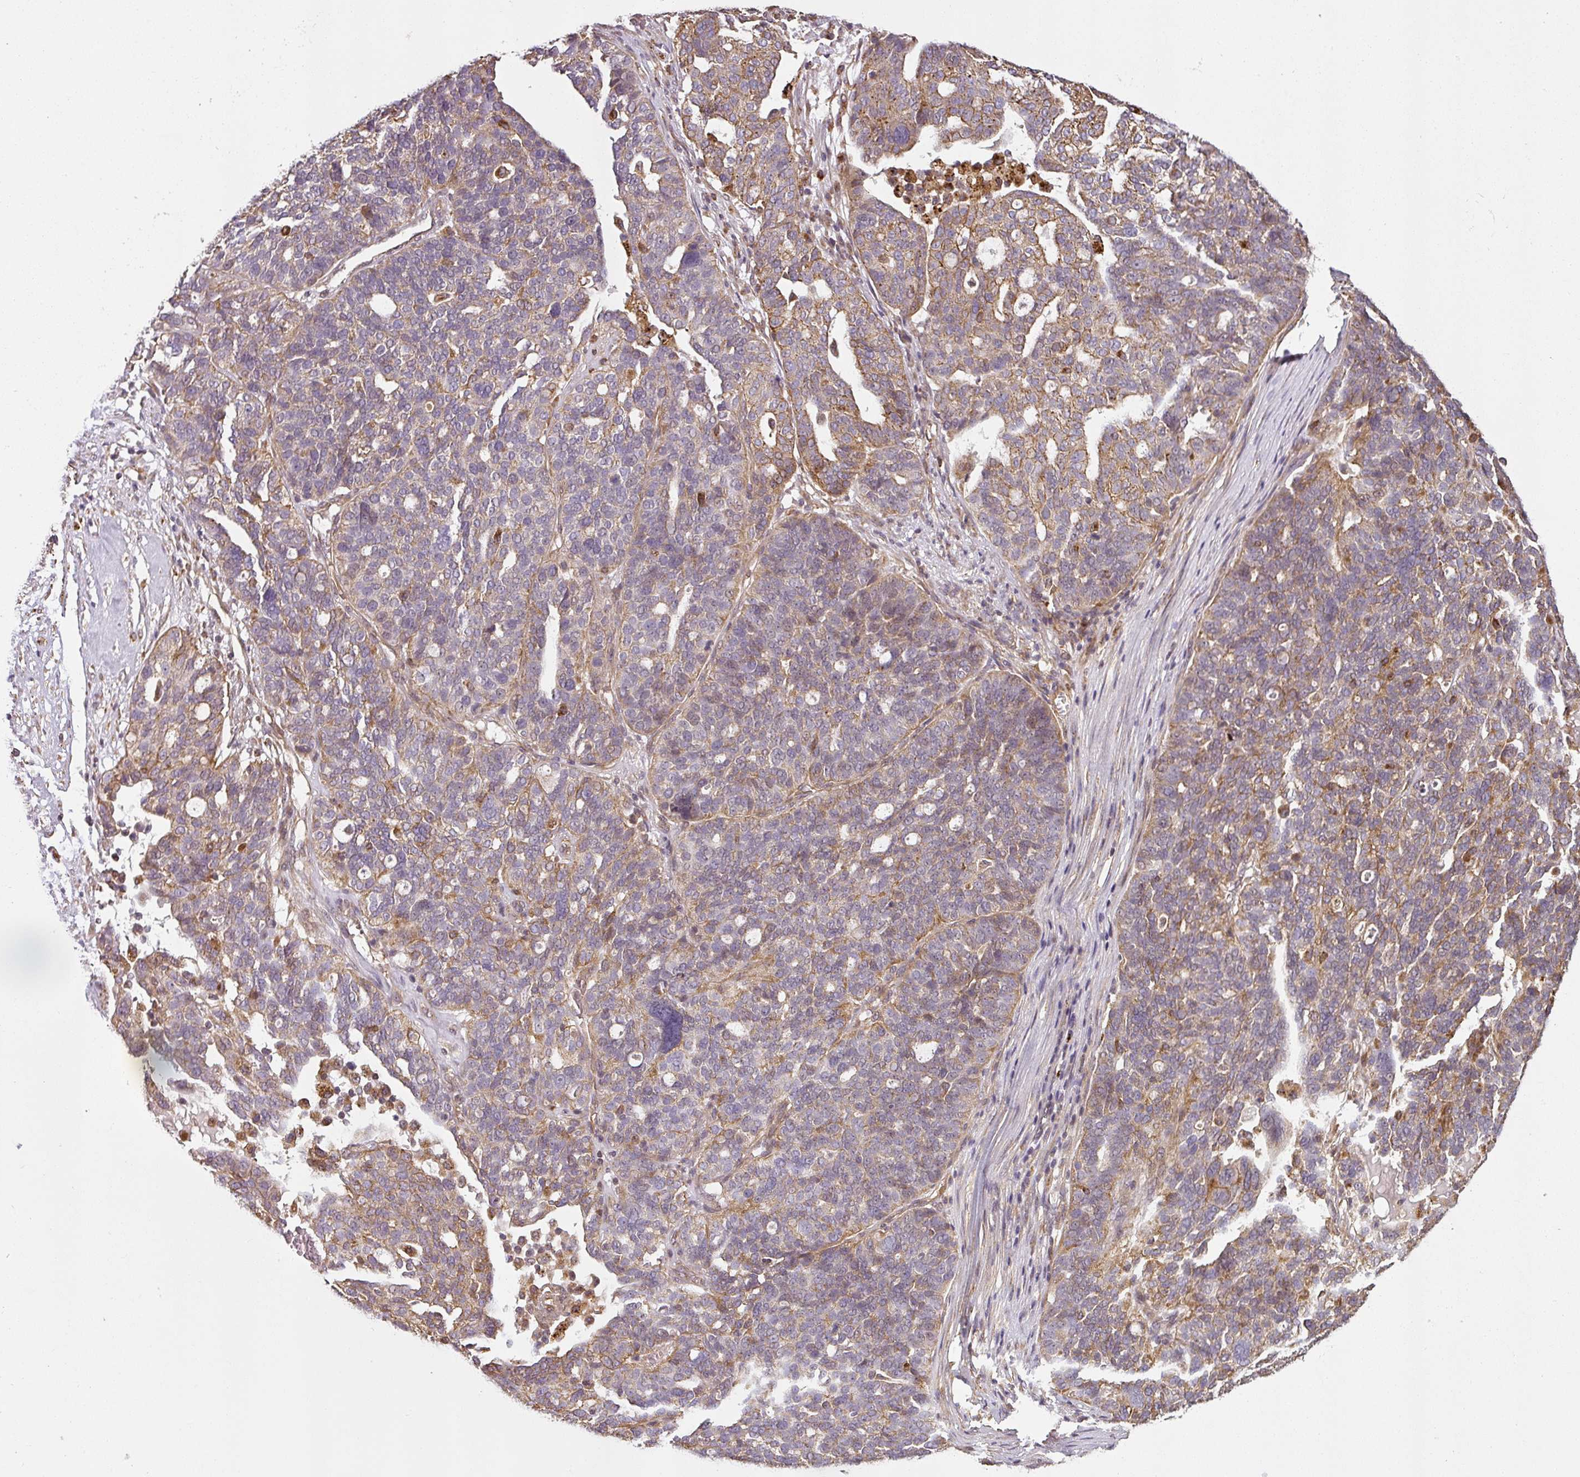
{"staining": {"intensity": "weak", "quantity": "<25%", "location": "cytoplasmic/membranous"}, "tissue": "ovarian cancer", "cell_type": "Tumor cells", "image_type": "cancer", "snomed": [{"axis": "morphology", "description": "Cystadenocarcinoma, serous, NOS"}, {"axis": "topography", "description": "Ovary"}], "caption": "A photomicrograph of human ovarian serous cystadenocarcinoma is negative for staining in tumor cells.", "gene": "DIMT1", "patient": {"sex": "female", "age": 59}}